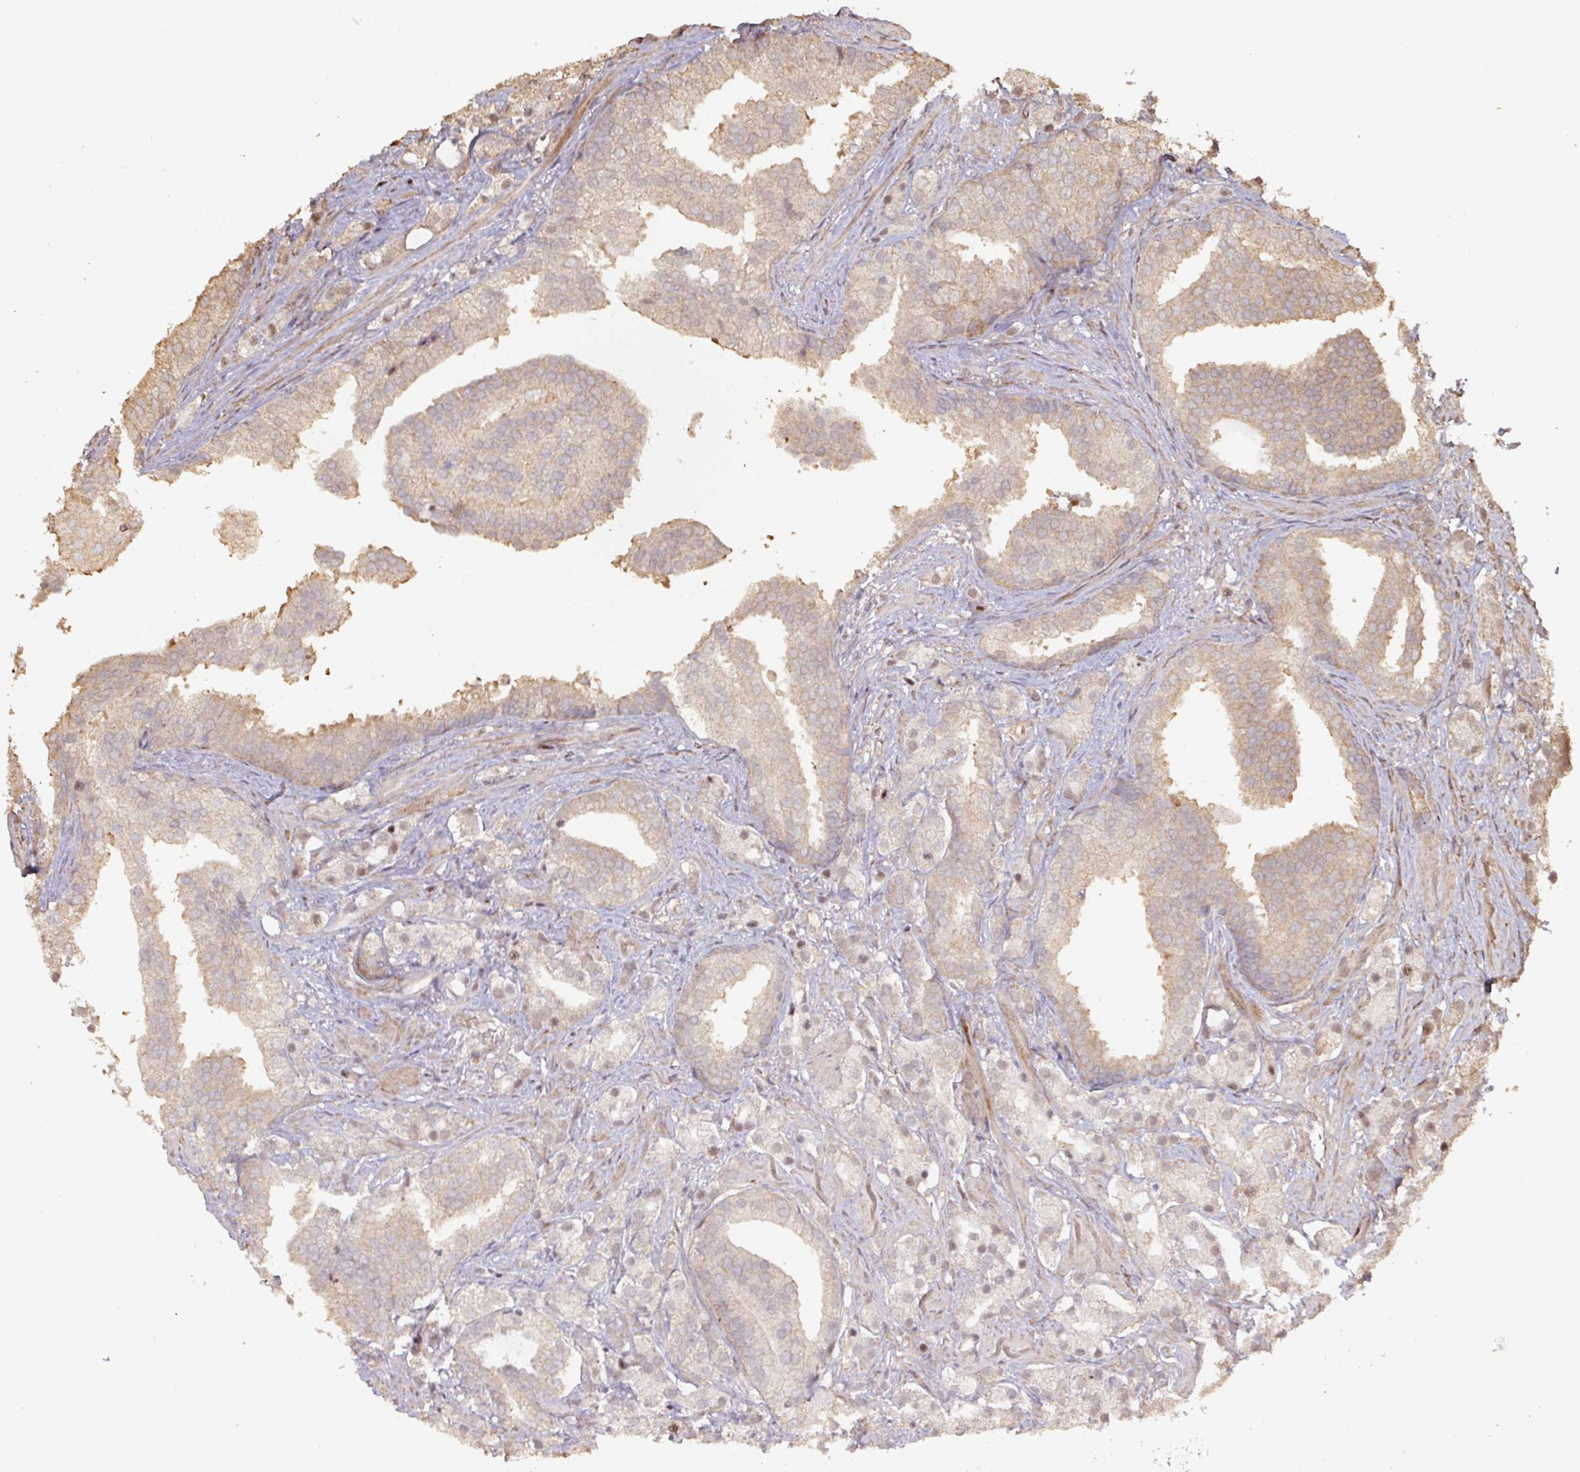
{"staining": {"intensity": "weak", "quantity": "25%-75%", "location": "cytoplasmic/membranous"}, "tissue": "prostate cancer", "cell_type": "Tumor cells", "image_type": "cancer", "snomed": [{"axis": "morphology", "description": "Adenocarcinoma, High grade"}, {"axis": "topography", "description": "Prostate"}], "caption": "Weak cytoplasmic/membranous protein expression is present in approximately 25%-75% of tumor cells in prostate cancer (high-grade adenocarcinoma).", "gene": "CA7", "patient": {"sex": "male", "age": 50}}